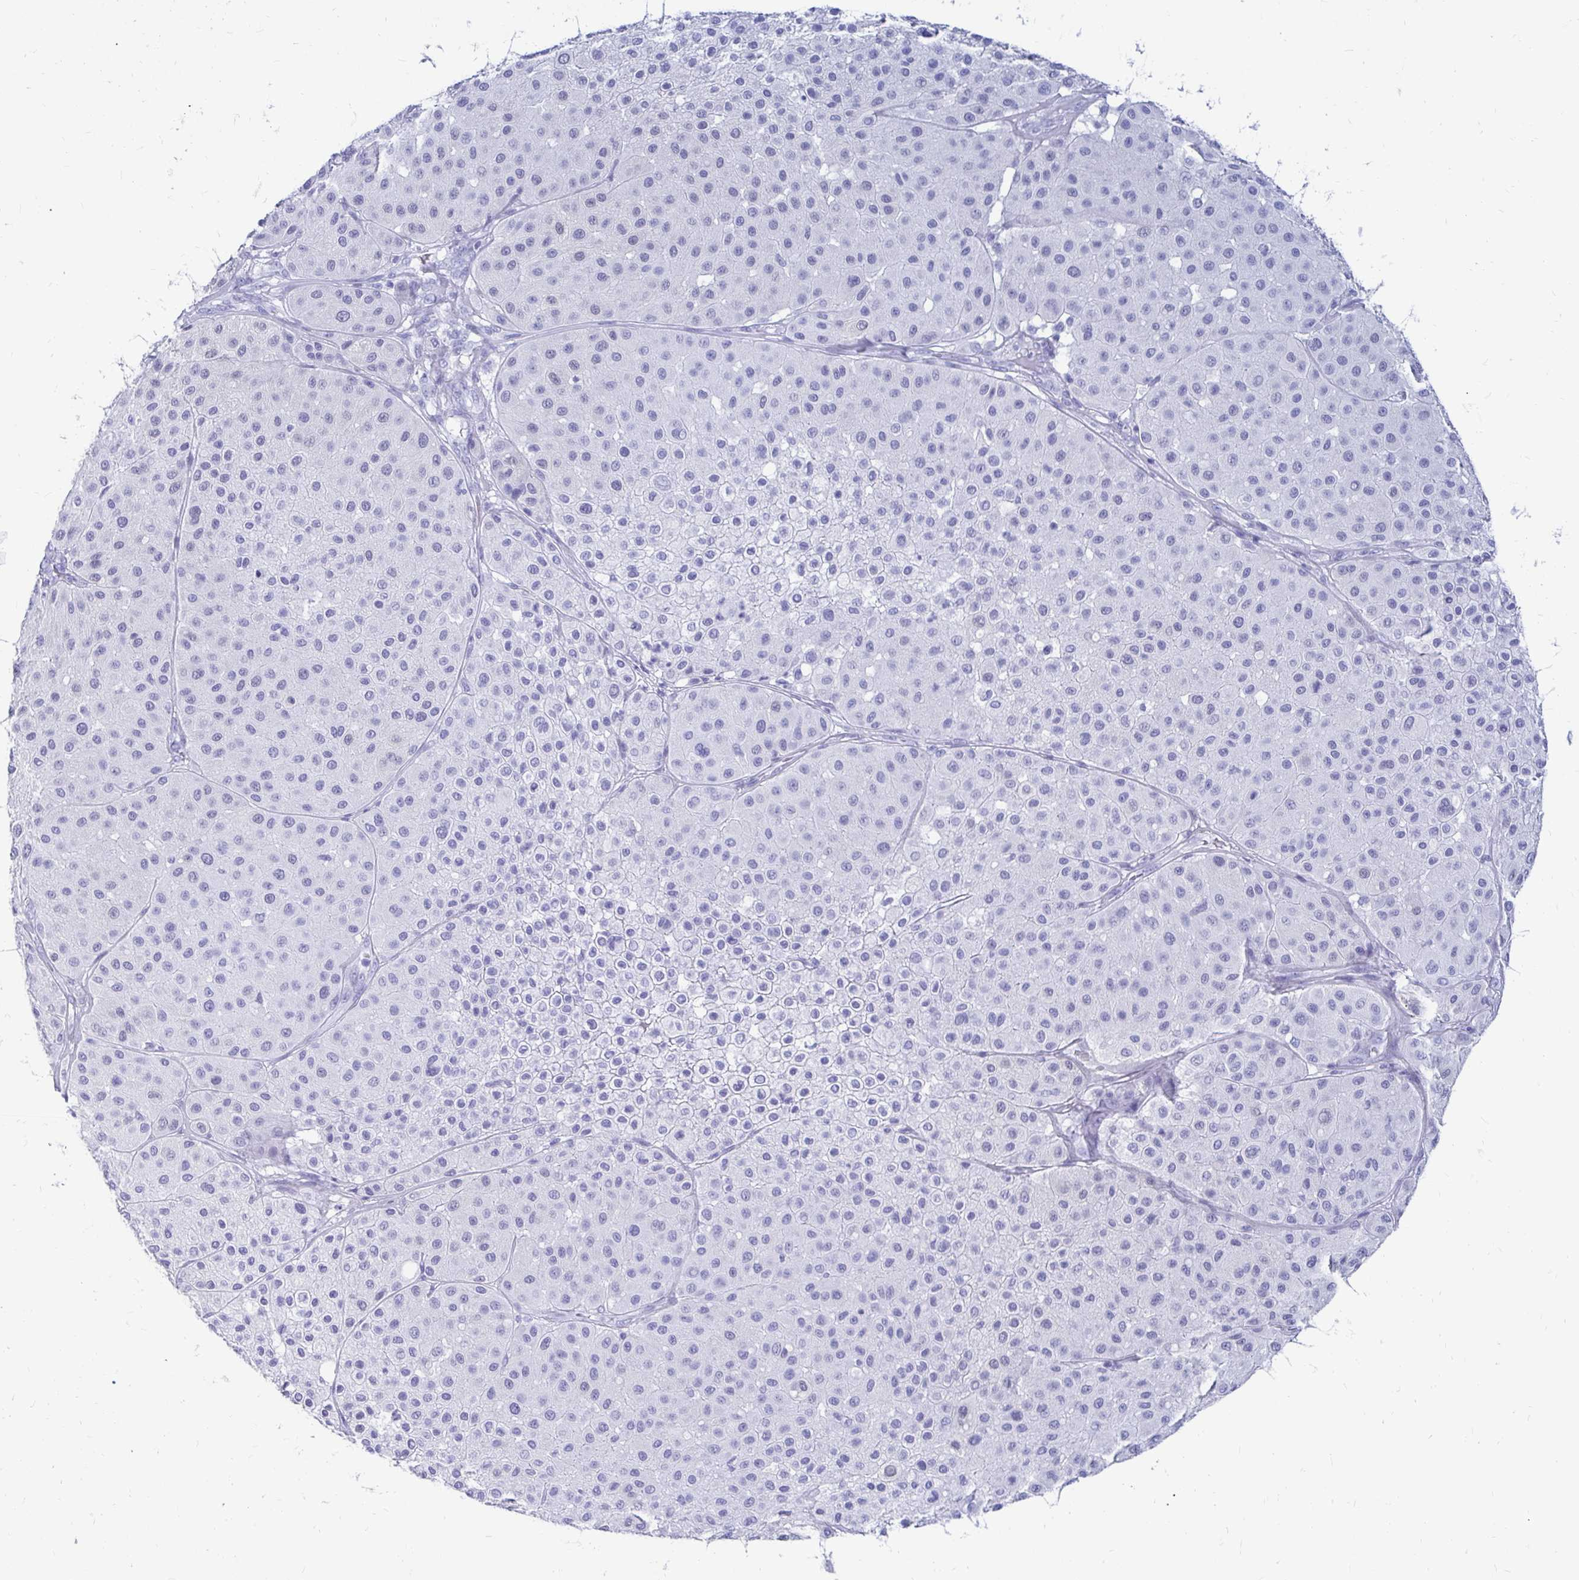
{"staining": {"intensity": "negative", "quantity": "none", "location": "none"}, "tissue": "melanoma", "cell_type": "Tumor cells", "image_type": "cancer", "snomed": [{"axis": "morphology", "description": "Malignant melanoma, Metastatic site"}, {"axis": "topography", "description": "Smooth muscle"}], "caption": "Melanoma was stained to show a protein in brown. There is no significant positivity in tumor cells.", "gene": "OR10R2", "patient": {"sex": "male", "age": 41}}